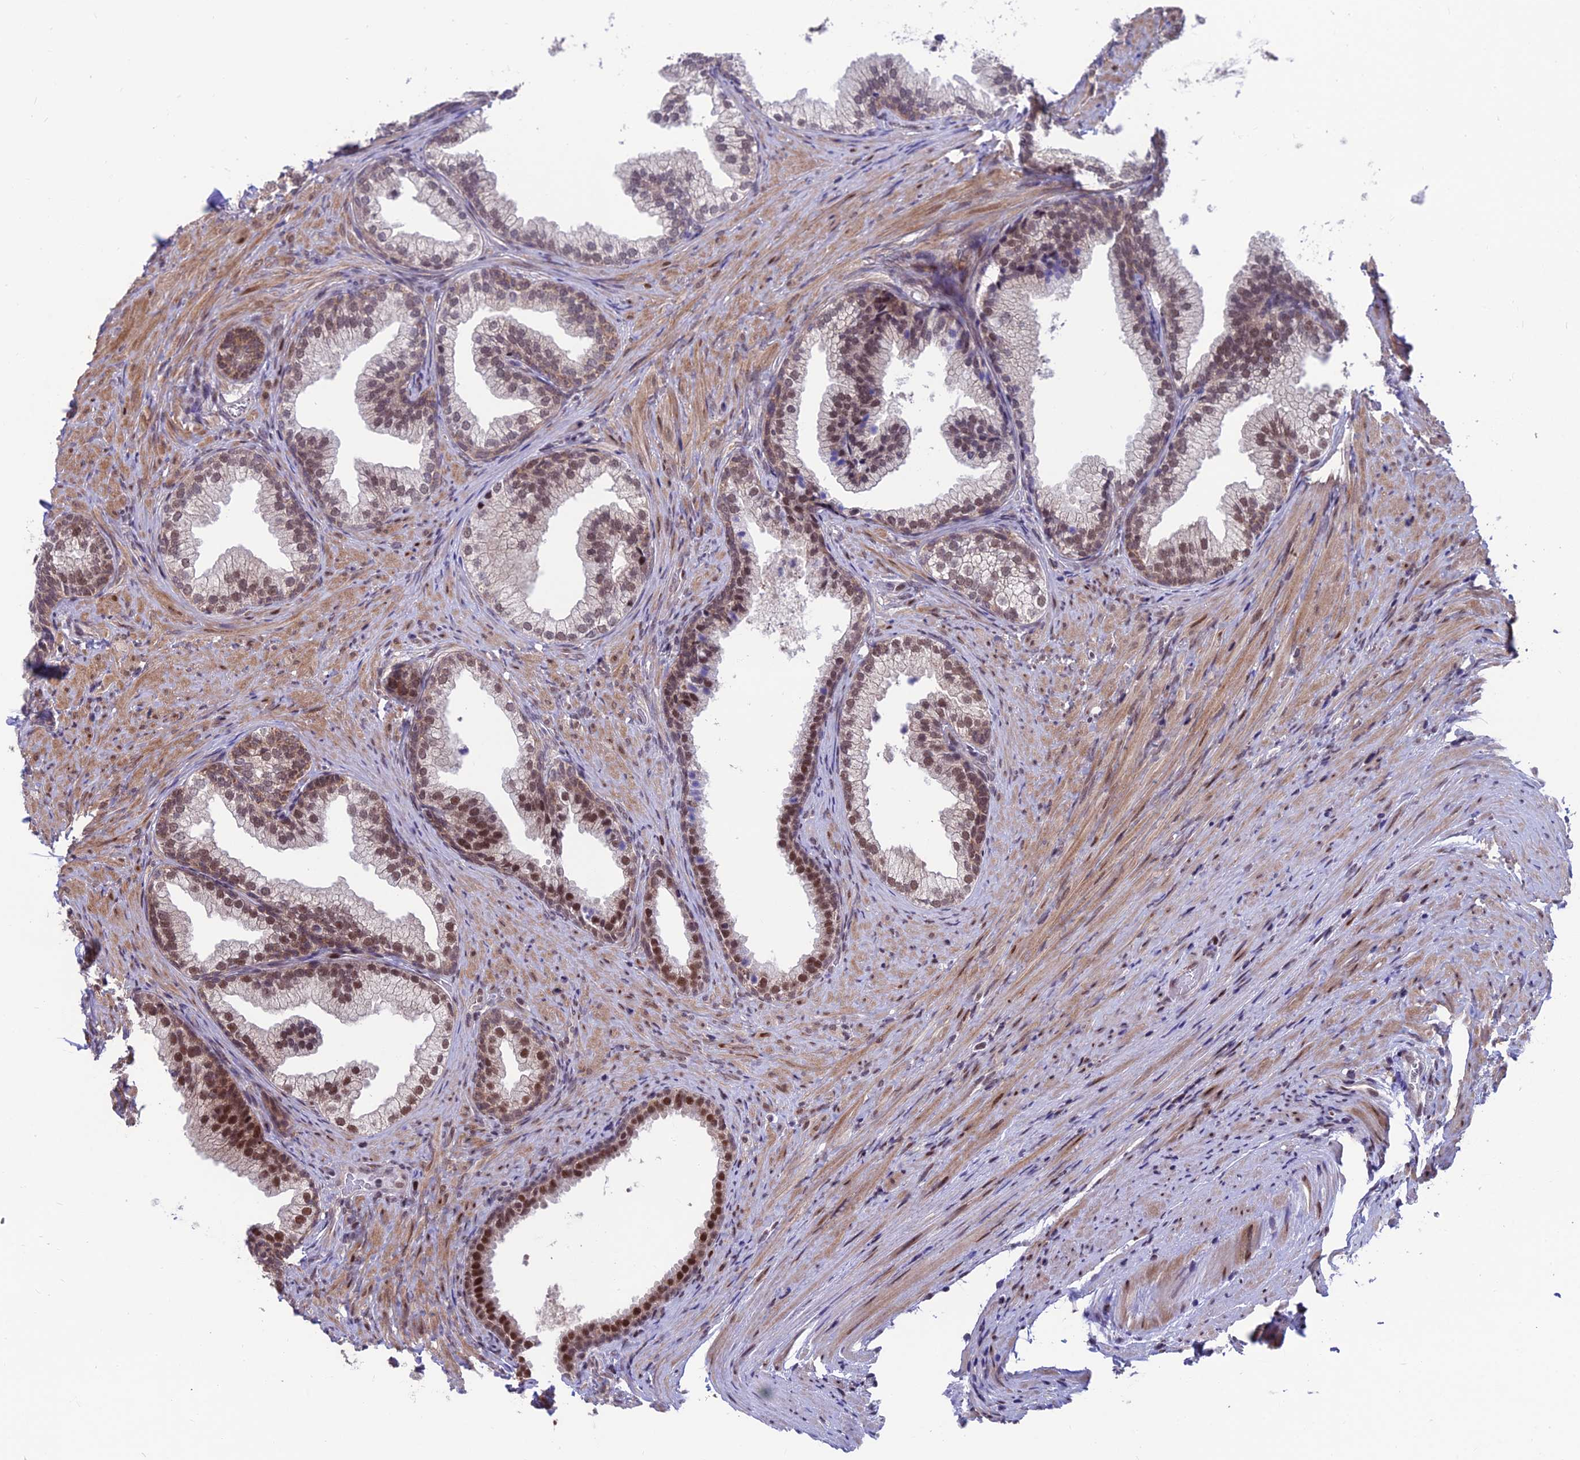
{"staining": {"intensity": "moderate", "quantity": "25%-75%", "location": "nuclear"}, "tissue": "prostate", "cell_type": "Glandular cells", "image_type": "normal", "snomed": [{"axis": "morphology", "description": "Normal tissue, NOS"}, {"axis": "topography", "description": "Prostate"}], "caption": "Glandular cells exhibit moderate nuclear positivity in approximately 25%-75% of cells in benign prostate.", "gene": "KIAA1191", "patient": {"sex": "male", "age": 76}}